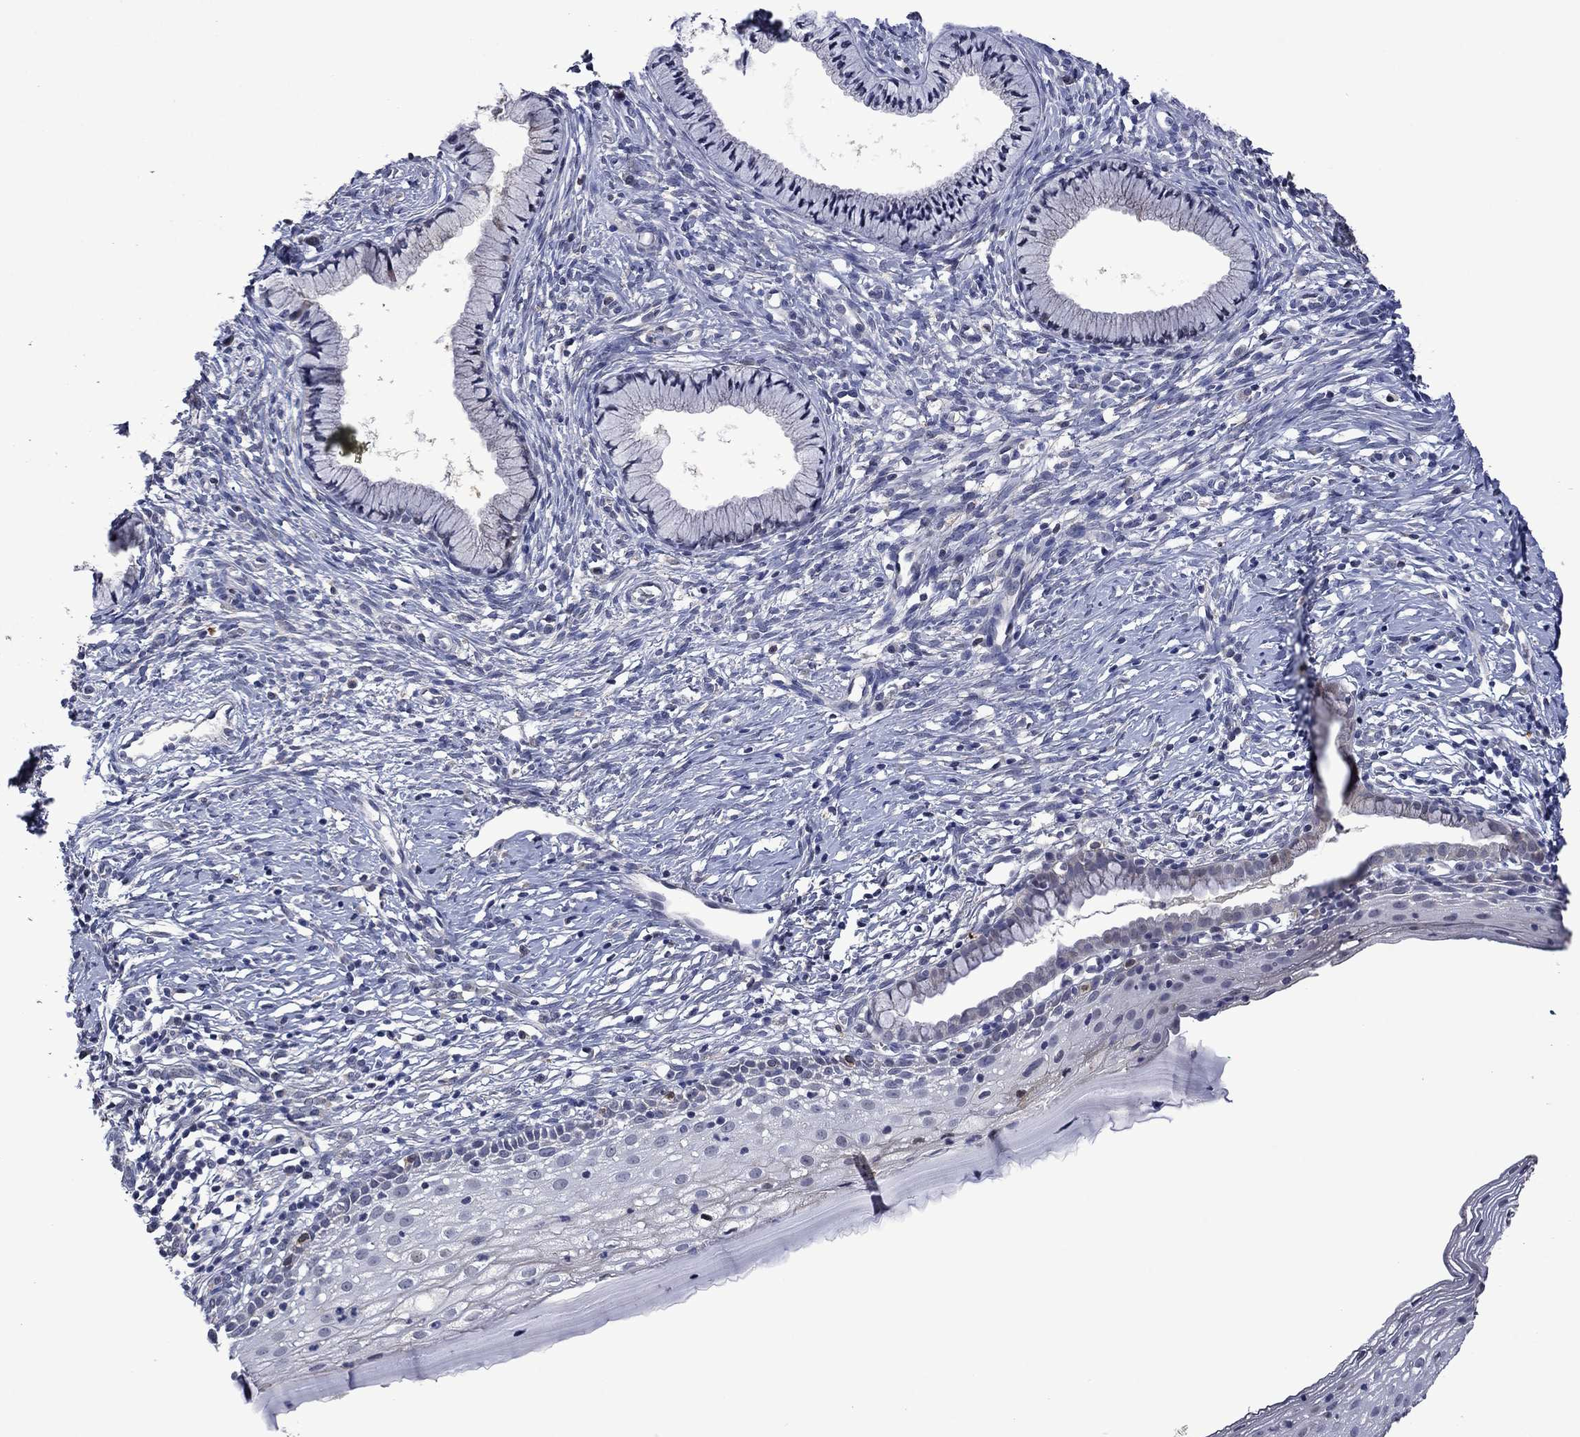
{"staining": {"intensity": "negative", "quantity": "none", "location": "none"}, "tissue": "cervix", "cell_type": "Glandular cells", "image_type": "normal", "snomed": [{"axis": "morphology", "description": "Normal tissue, NOS"}, {"axis": "topography", "description": "Cervix"}], "caption": "A high-resolution photomicrograph shows immunohistochemistry staining of benign cervix, which exhibits no significant staining in glandular cells. (DAB immunohistochemistry, high magnification).", "gene": "PHKA1", "patient": {"sex": "female", "age": 39}}